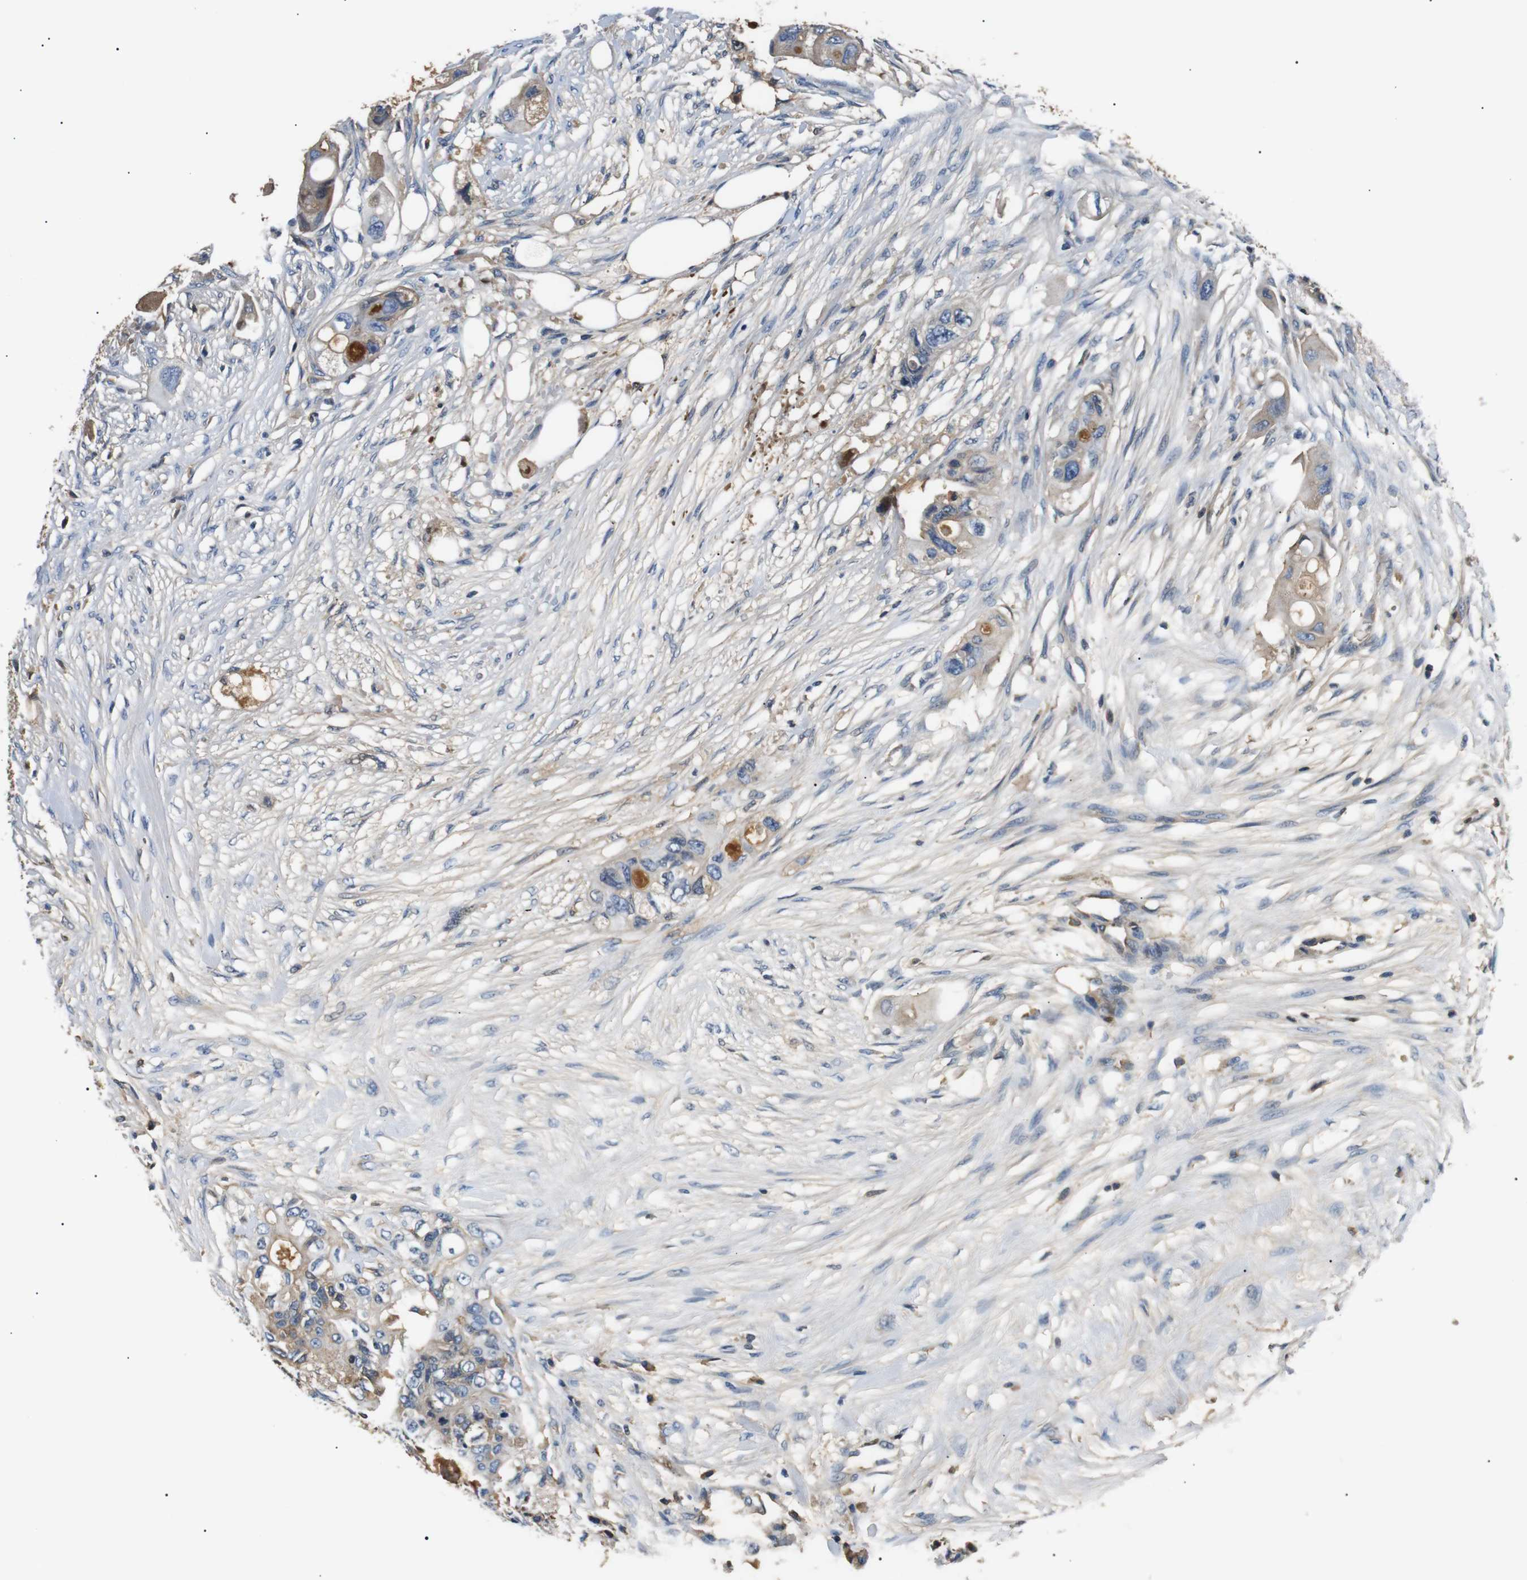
{"staining": {"intensity": "weak", "quantity": "25%-75%", "location": "cytoplasmic/membranous"}, "tissue": "colorectal cancer", "cell_type": "Tumor cells", "image_type": "cancer", "snomed": [{"axis": "morphology", "description": "Adenocarcinoma, NOS"}, {"axis": "topography", "description": "Colon"}], "caption": "Immunohistochemistry staining of colorectal adenocarcinoma, which reveals low levels of weak cytoplasmic/membranous staining in approximately 25%-75% of tumor cells indicating weak cytoplasmic/membranous protein staining. The staining was performed using DAB (brown) for protein detection and nuclei were counterstained in hematoxylin (blue).", "gene": "LHCGR", "patient": {"sex": "female", "age": 57}}